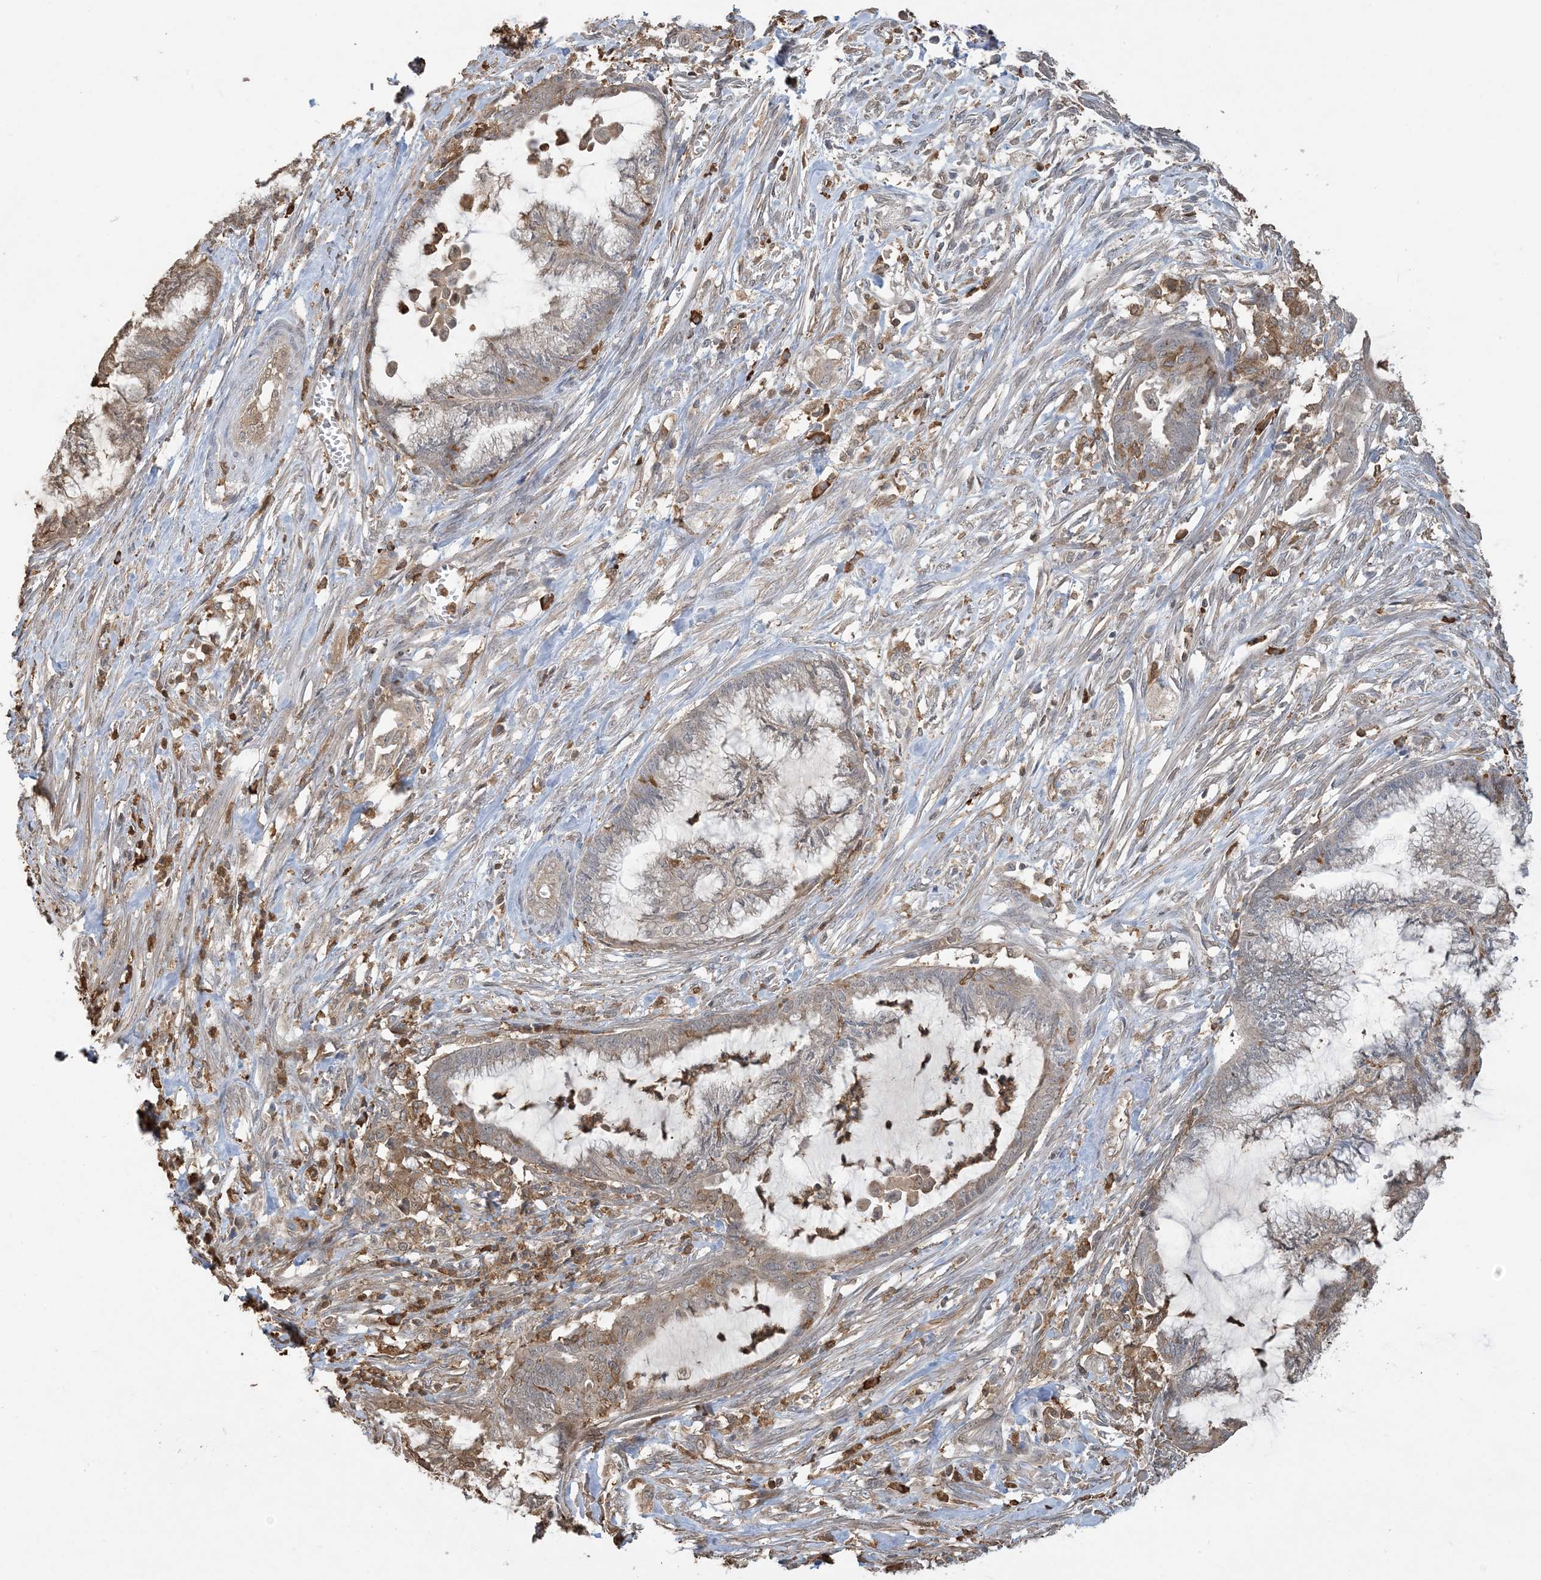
{"staining": {"intensity": "weak", "quantity": "25%-75%", "location": "cytoplasmic/membranous"}, "tissue": "endometrial cancer", "cell_type": "Tumor cells", "image_type": "cancer", "snomed": [{"axis": "morphology", "description": "Adenocarcinoma, NOS"}, {"axis": "topography", "description": "Endometrium"}], "caption": "Endometrial cancer stained with a brown dye displays weak cytoplasmic/membranous positive positivity in about 25%-75% of tumor cells.", "gene": "TMSB4X", "patient": {"sex": "female", "age": 86}}